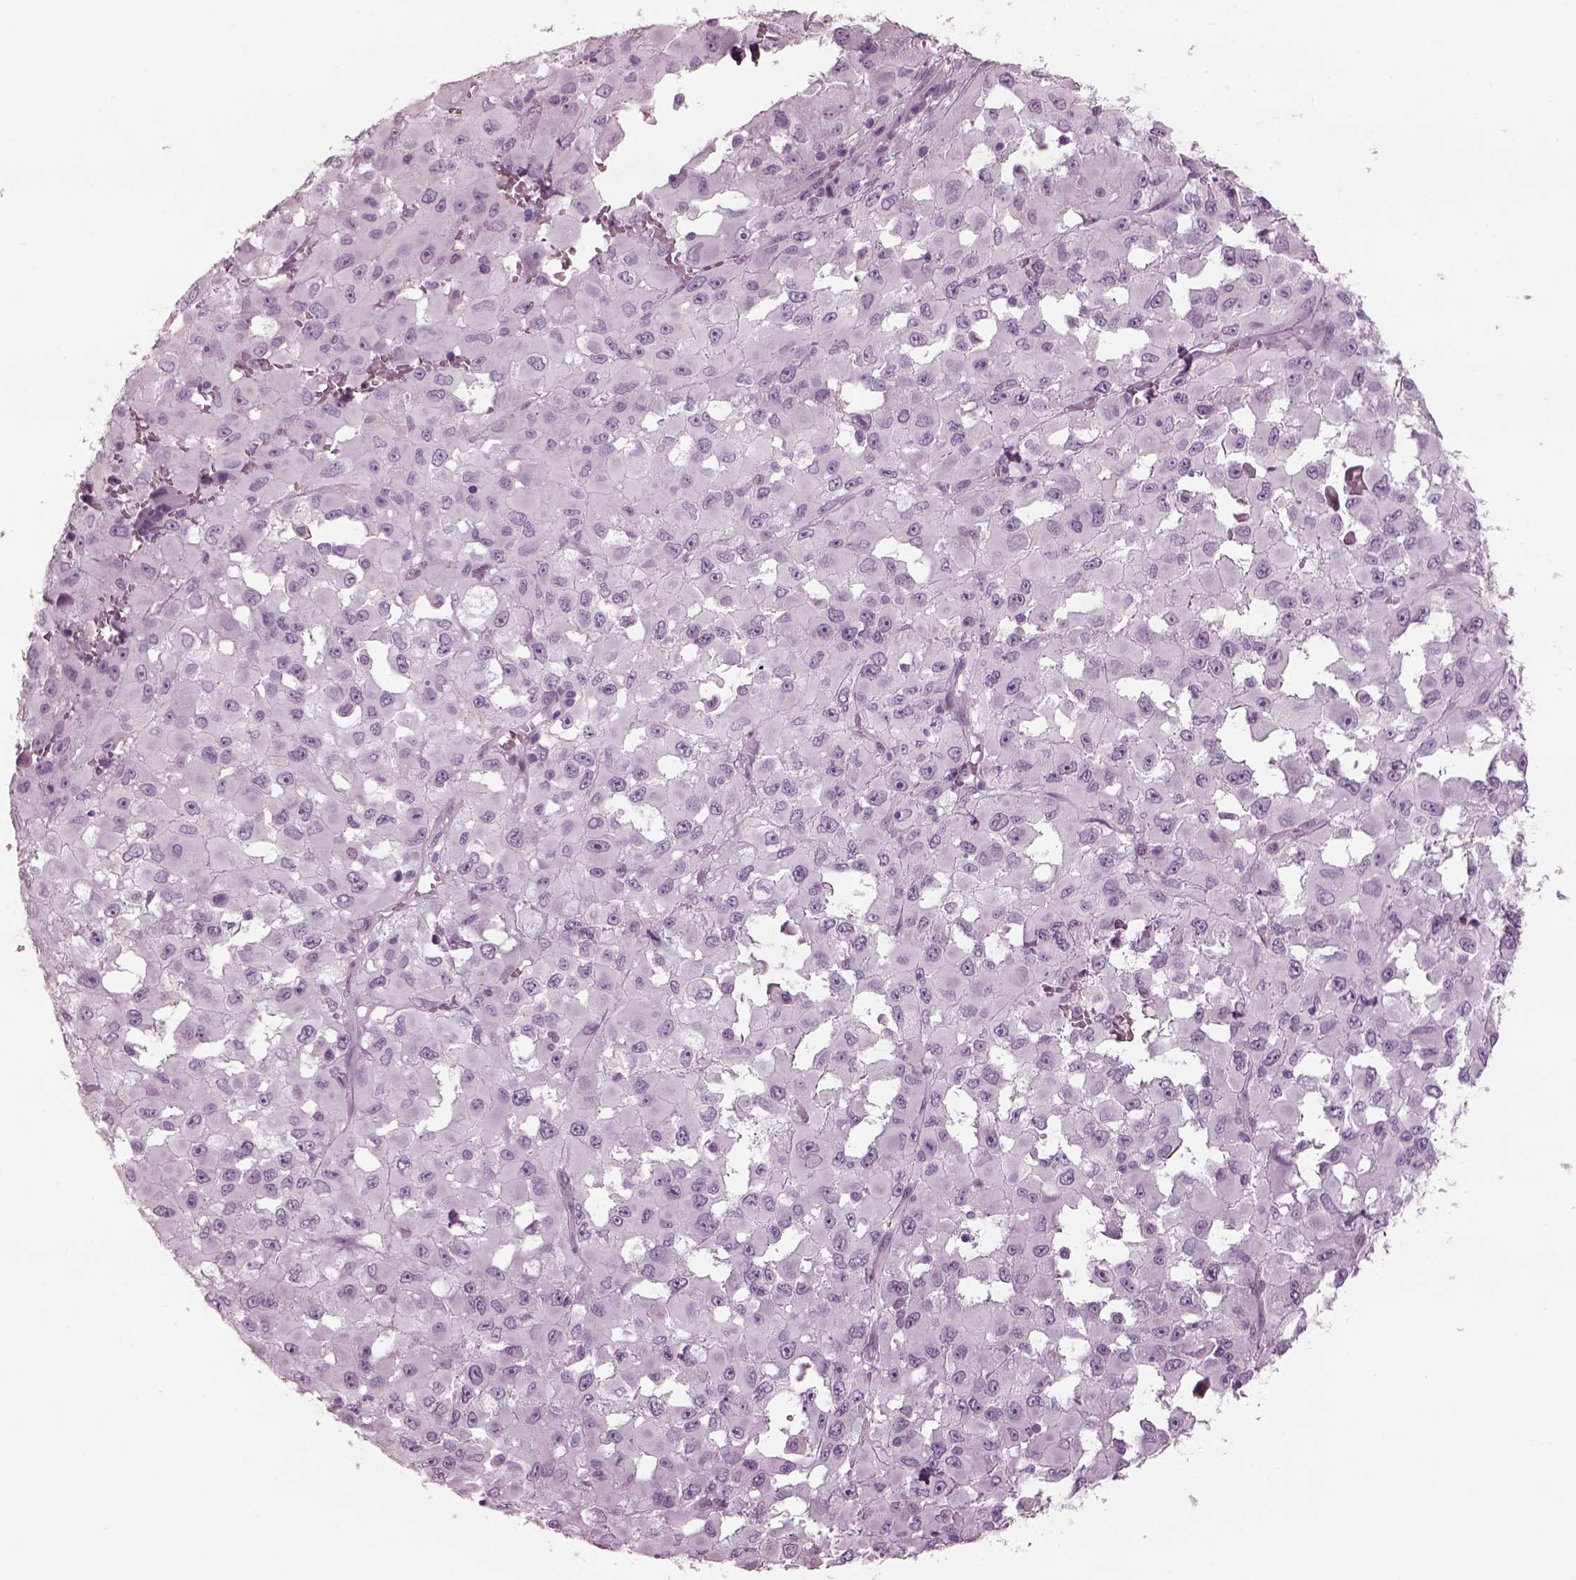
{"staining": {"intensity": "negative", "quantity": "none", "location": "none"}, "tissue": "melanoma", "cell_type": "Tumor cells", "image_type": "cancer", "snomed": [{"axis": "morphology", "description": "Malignant melanoma, Metastatic site"}, {"axis": "topography", "description": "Lymph node"}], "caption": "Protein analysis of malignant melanoma (metastatic site) exhibits no significant staining in tumor cells. (DAB (3,3'-diaminobenzidine) IHC visualized using brightfield microscopy, high magnification).", "gene": "TPPP2", "patient": {"sex": "male", "age": 50}}